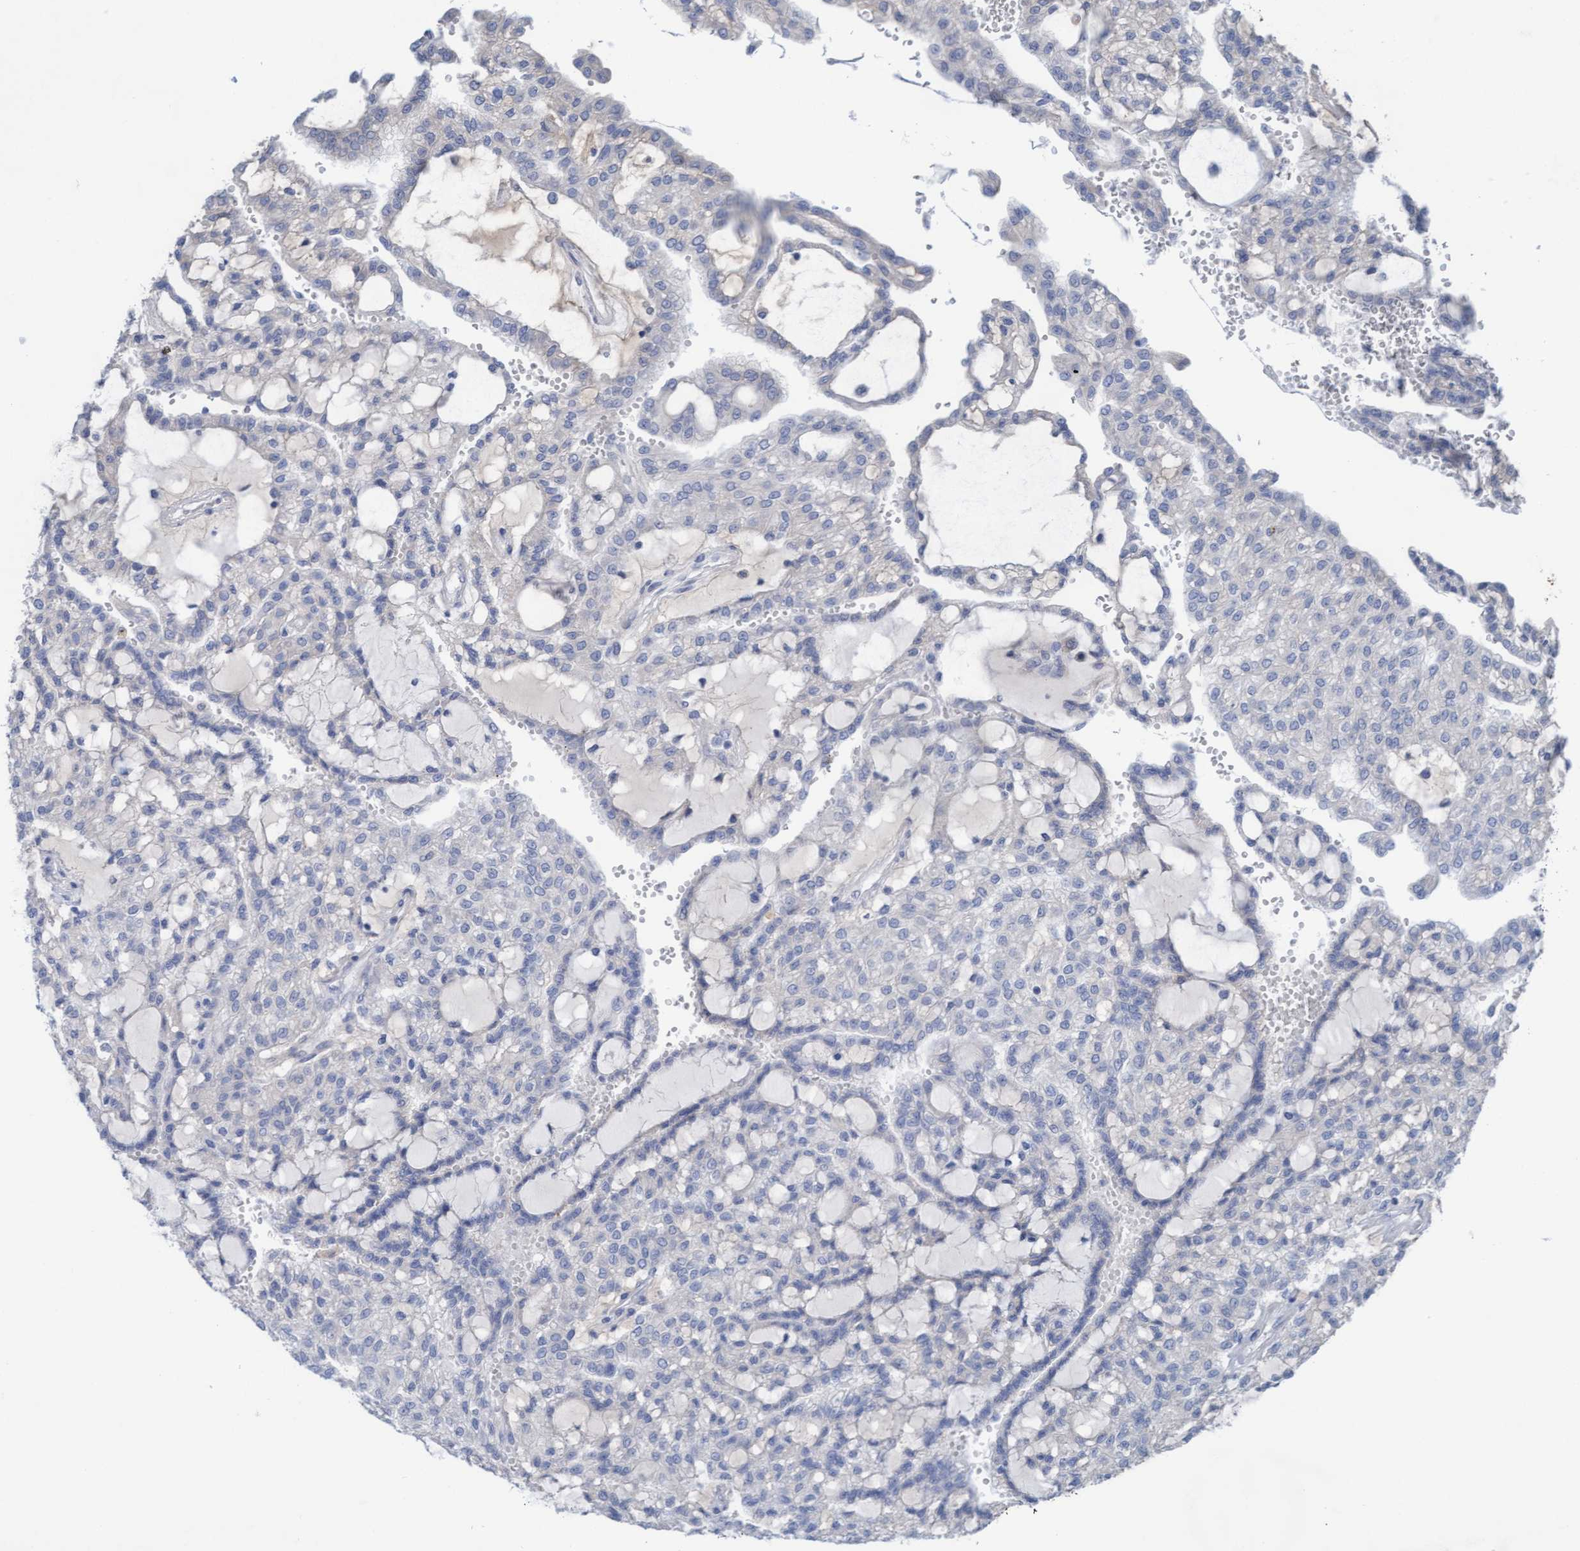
{"staining": {"intensity": "negative", "quantity": "none", "location": "none"}, "tissue": "renal cancer", "cell_type": "Tumor cells", "image_type": "cancer", "snomed": [{"axis": "morphology", "description": "Adenocarcinoma, NOS"}, {"axis": "topography", "description": "Kidney"}], "caption": "Adenocarcinoma (renal) was stained to show a protein in brown. There is no significant staining in tumor cells.", "gene": "PLCD1", "patient": {"sex": "male", "age": 63}}